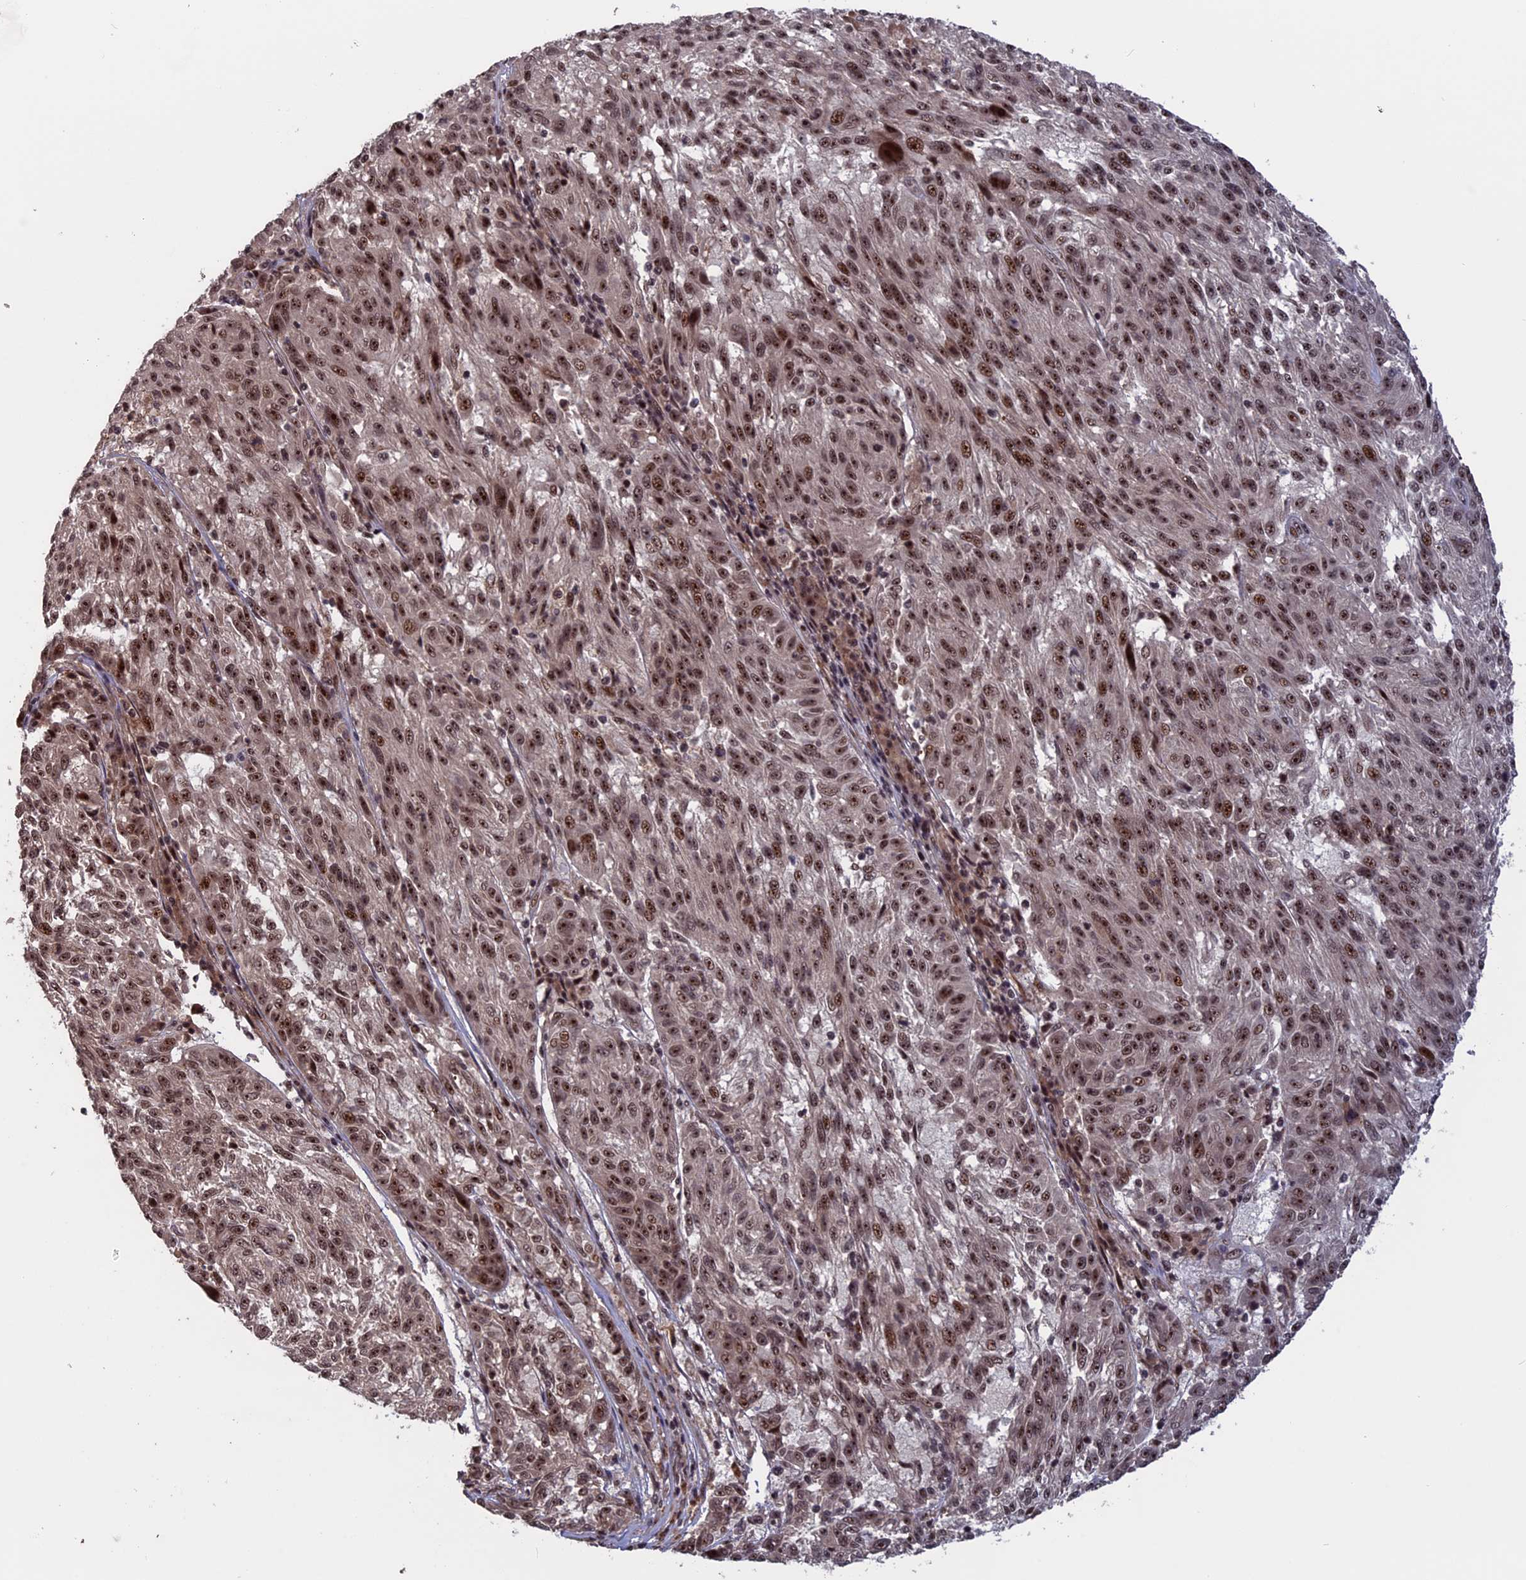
{"staining": {"intensity": "moderate", "quantity": ">75%", "location": "nuclear"}, "tissue": "melanoma", "cell_type": "Tumor cells", "image_type": "cancer", "snomed": [{"axis": "morphology", "description": "Malignant melanoma, NOS"}, {"axis": "topography", "description": "Skin"}], "caption": "Malignant melanoma stained for a protein shows moderate nuclear positivity in tumor cells.", "gene": "CACTIN", "patient": {"sex": "male", "age": 53}}